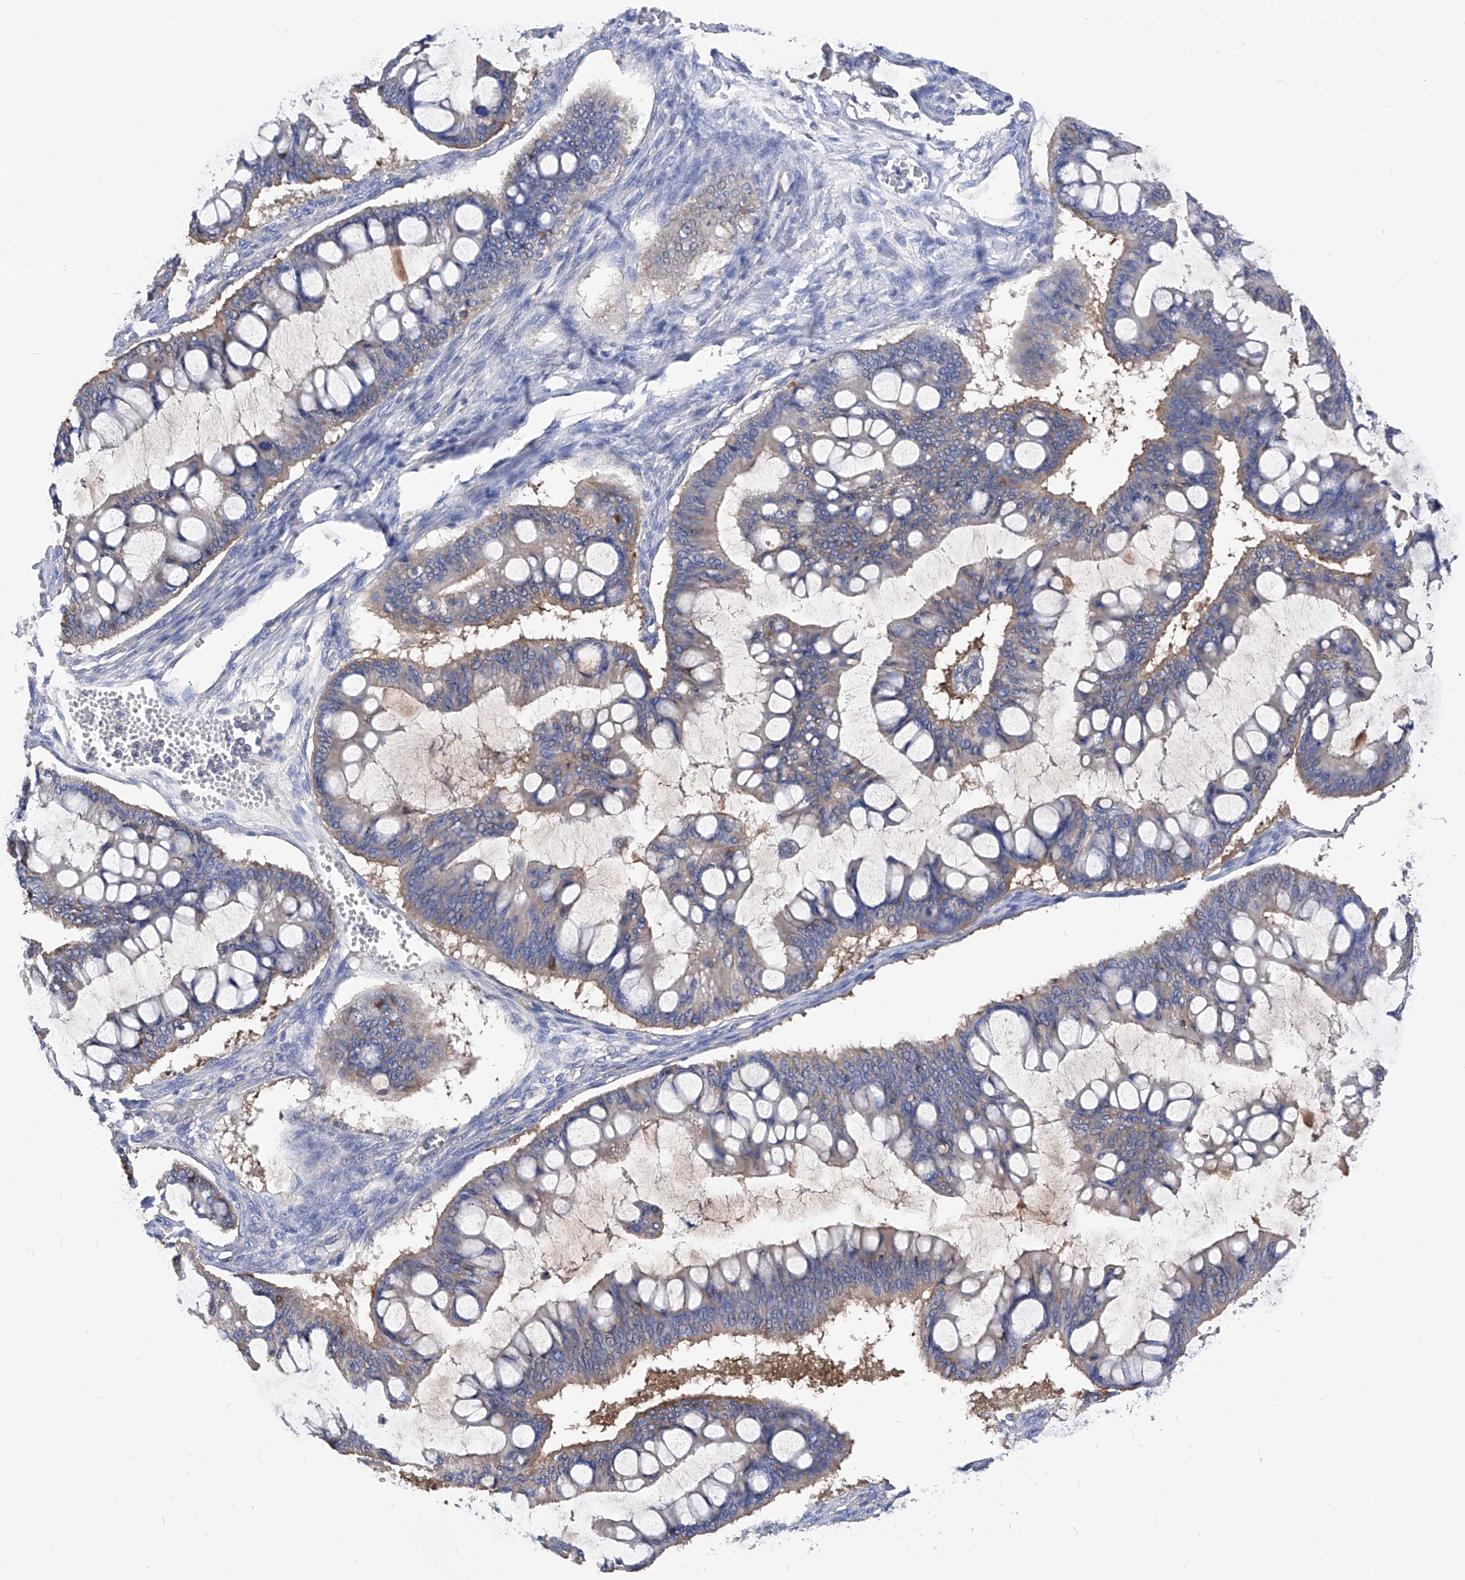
{"staining": {"intensity": "weak", "quantity": "<25%", "location": "cytoplasmic/membranous"}, "tissue": "ovarian cancer", "cell_type": "Tumor cells", "image_type": "cancer", "snomed": [{"axis": "morphology", "description": "Cystadenocarcinoma, mucinous, NOS"}, {"axis": "topography", "description": "Ovary"}], "caption": "Photomicrograph shows no significant protein positivity in tumor cells of ovarian mucinous cystadenocarcinoma.", "gene": "XPNPEP1", "patient": {"sex": "female", "age": 73}}